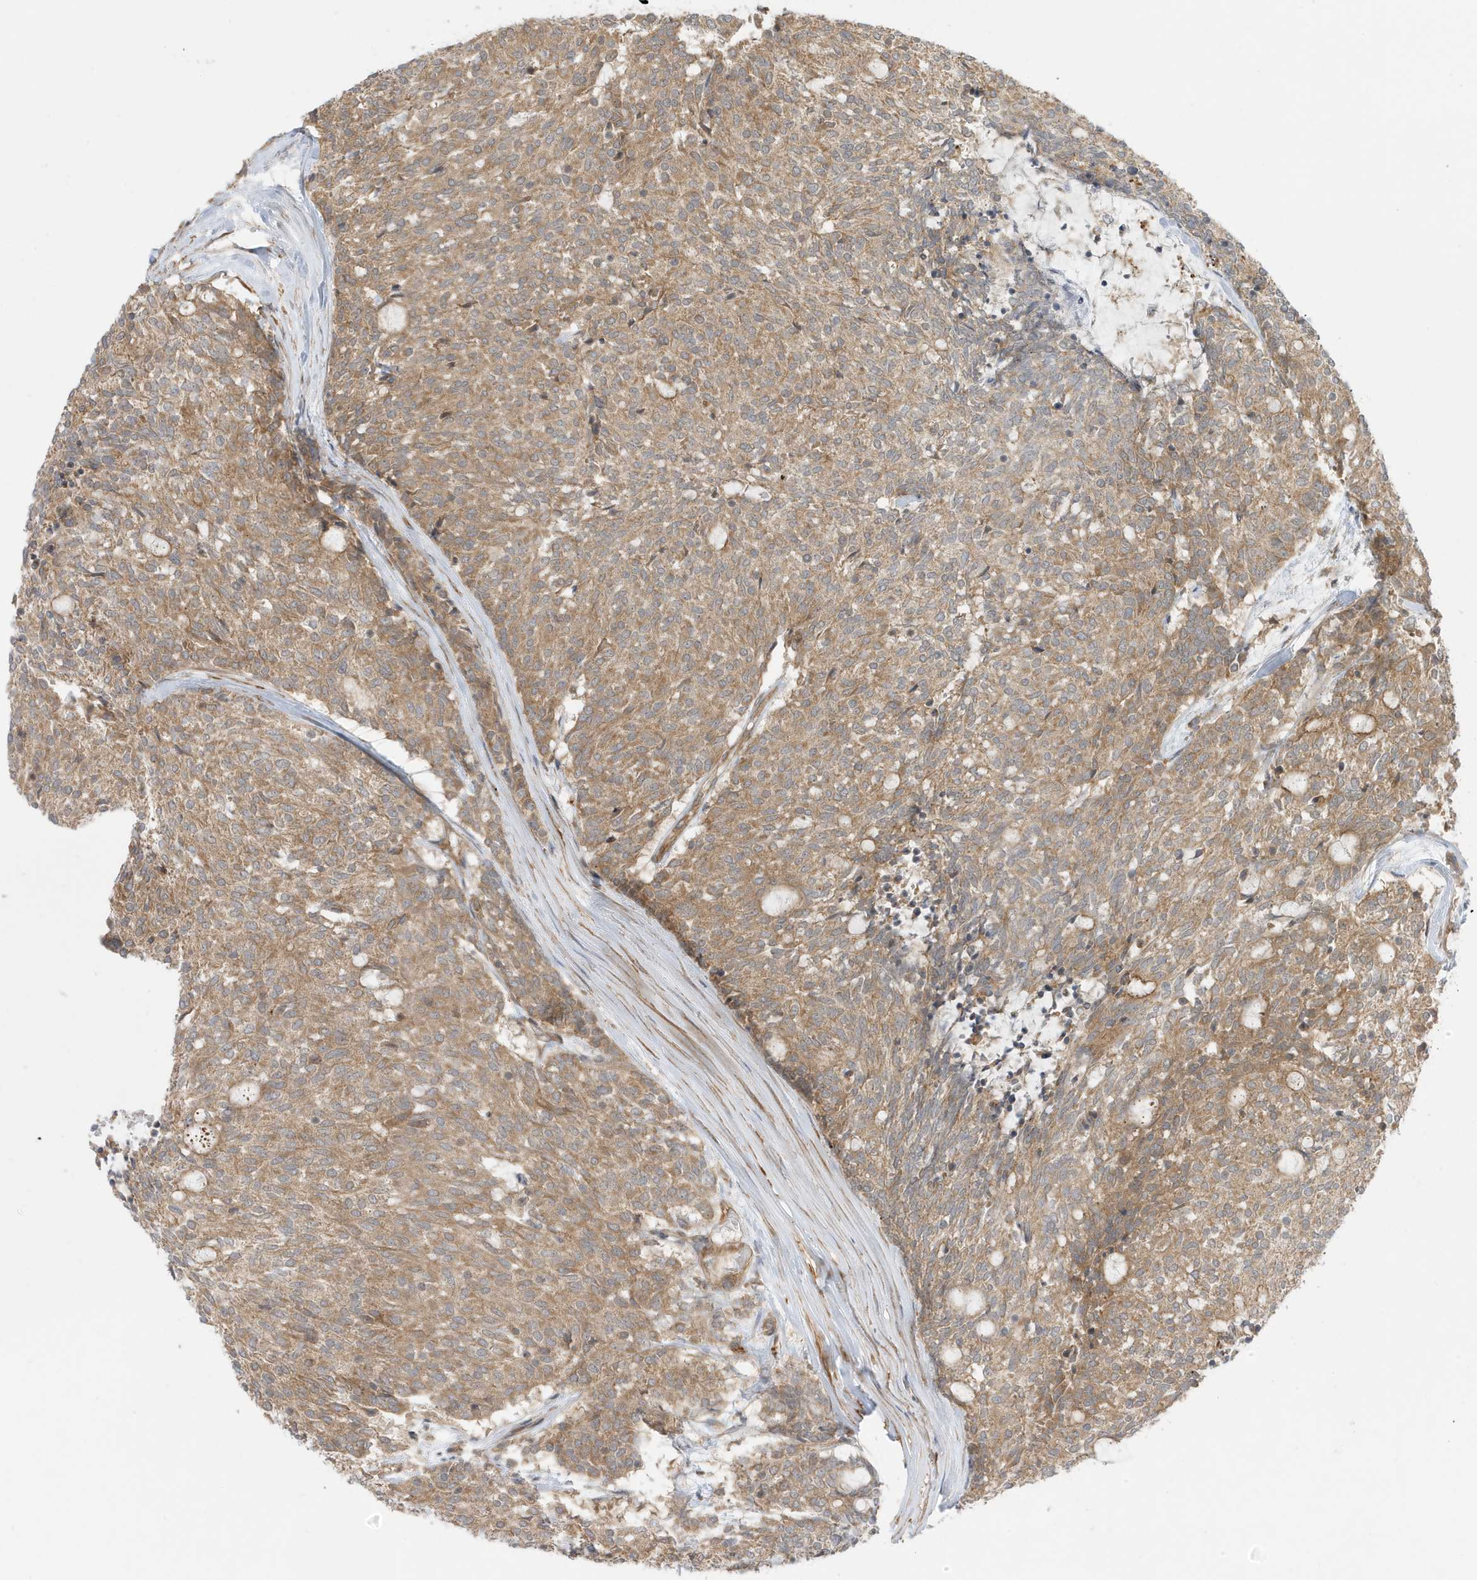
{"staining": {"intensity": "moderate", "quantity": ">75%", "location": "cytoplasmic/membranous"}, "tissue": "carcinoid", "cell_type": "Tumor cells", "image_type": "cancer", "snomed": [{"axis": "morphology", "description": "Carcinoid, malignant, NOS"}, {"axis": "topography", "description": "Pancreas"}], "caption": "This photomicrograph shows immunohistochemistry (IHC) staining of carcinoid, with medium moderate cytoplasmic/membranous positivity in about >75% of tumor cells.", "gene": "DHX36", "patient": {"sex": "female", "age": 54}}